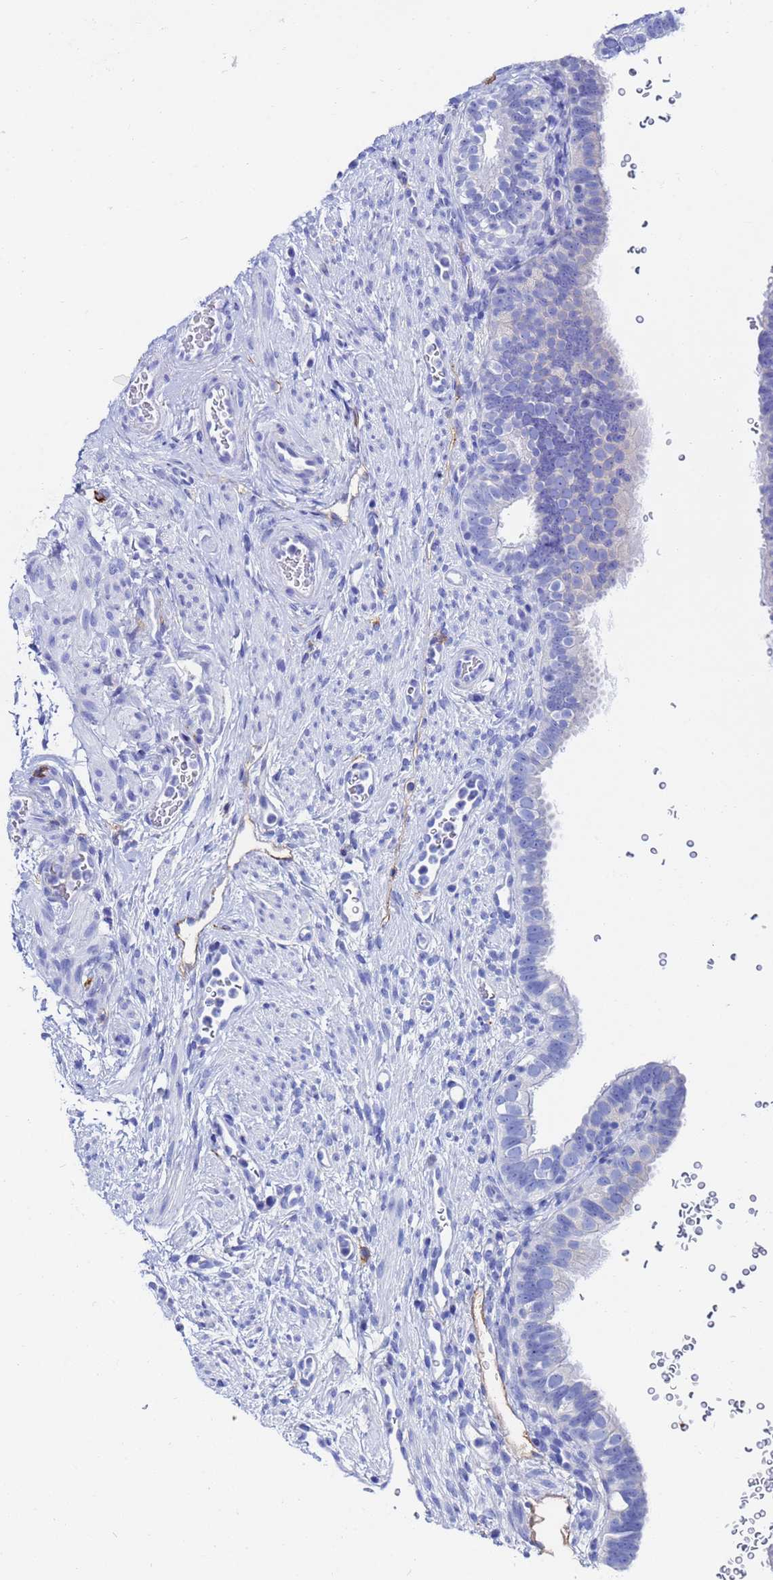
{"staining": {"intensity": "negative", "quantity": "none", "location": "none"}, "tissue": "fallopian tube", "cell_type": "Glandular cells", "image_type": "normal", "snomed": [{"axis": "morphology", "description": "Normal tissue, NOS"}, {"axis": "topography", "description": "Fallopian tube"}], "caption": "Immunohistochemical staining of benign fallopian tube demonstrates no significant expression in glandular cells. Brightfield microscopy of IHC stained with DAB (3,3'-diaminobenzidine) (brown) and hematoxylin (blue), captured at high magnification.", "gene": "AQP12A", "patient": {"sex": "female", "age": 41}}